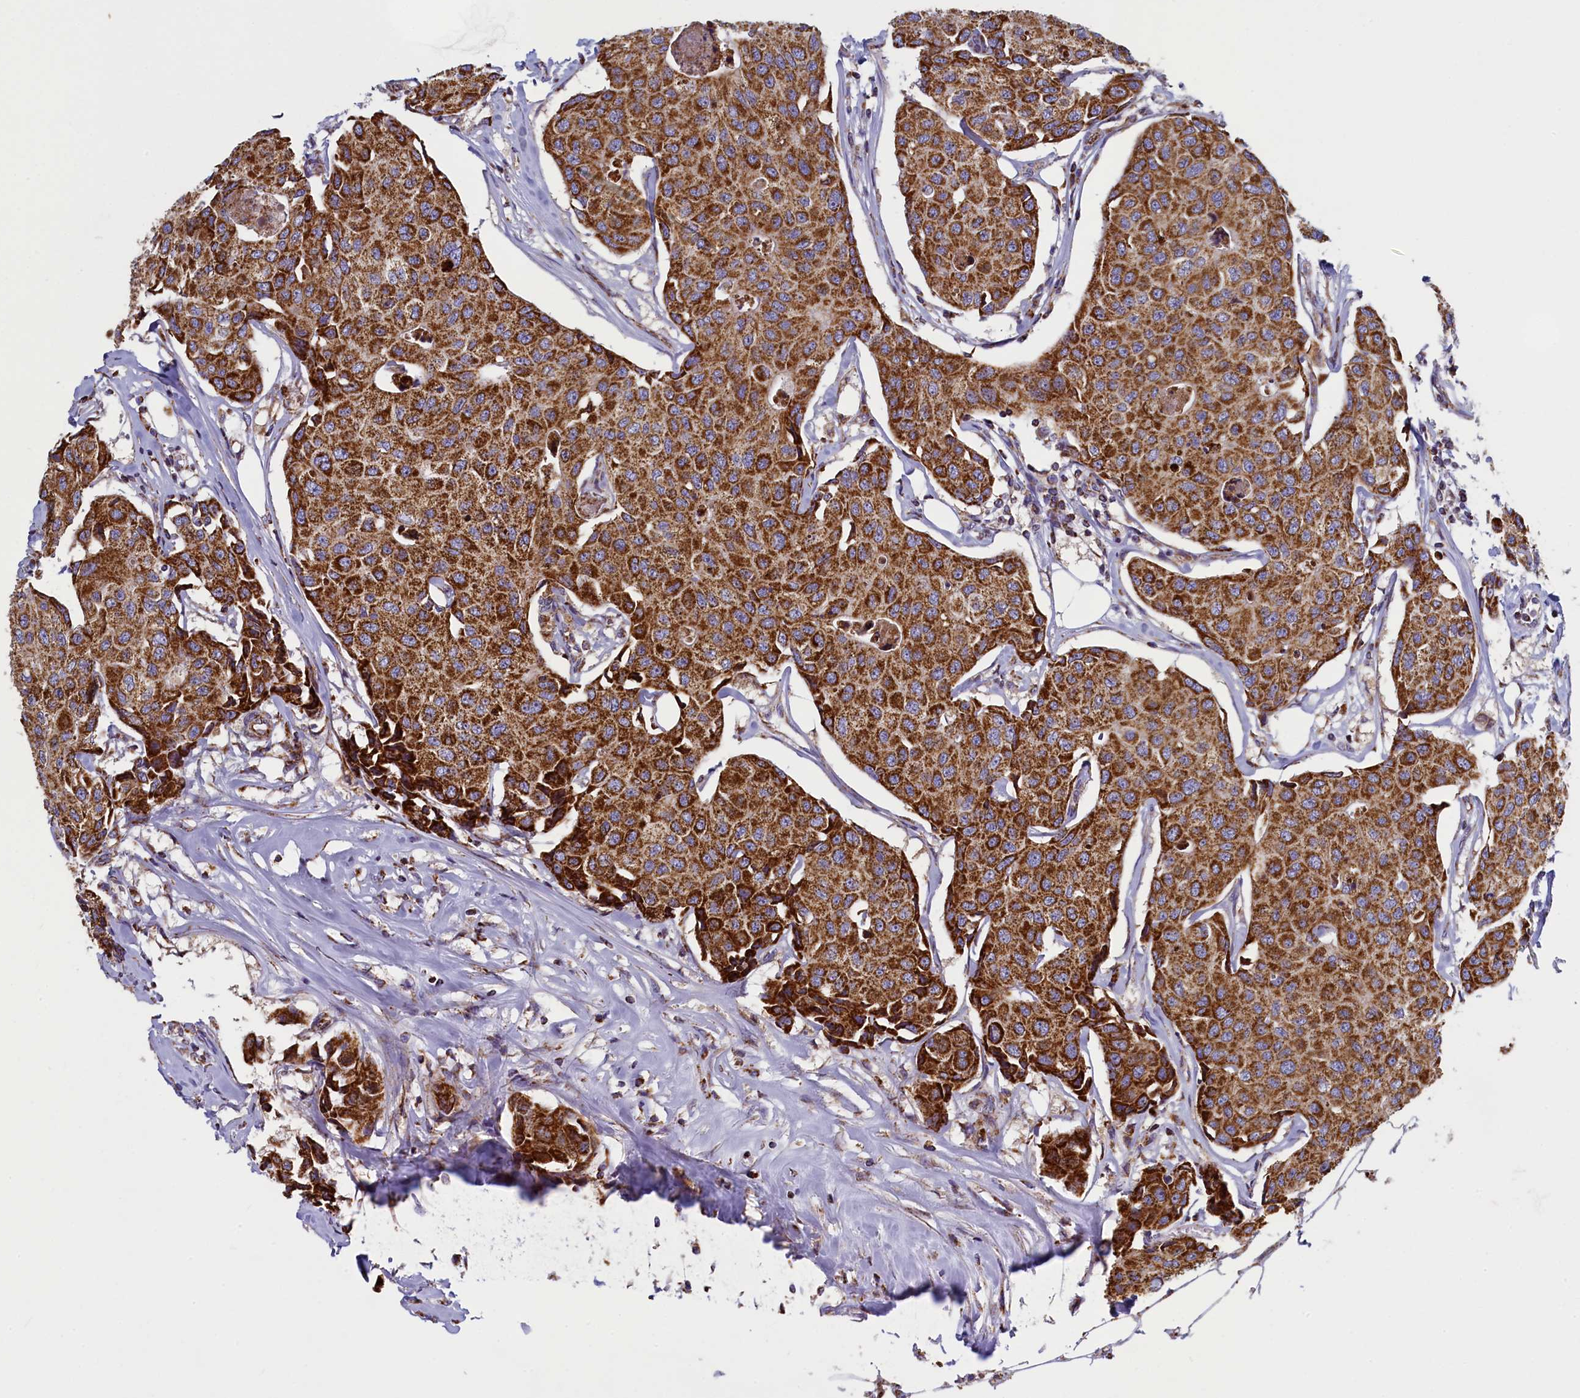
{"staining": {"intensity": "strong", "quantity": ">75%", "location": "cytoplasmic/membranous"}, "tissue": "breast cancer", "cell_type": "Tumor cells", "image_type": "cancer", "snomed": [{"axis": "morphology", "description": "Duct carcinoma"}, {"axis": "topography", "description": "Breast"}], "caption": "Protein staining of breast invasive ductal carcinoma tissue exhibits strong cytoplasmic/membranous expression in approximately >75% of tumor cells. Nuclei are stained in blue.", "gene": "IFT122", "patient": {"sex": "female", "age": 80}}